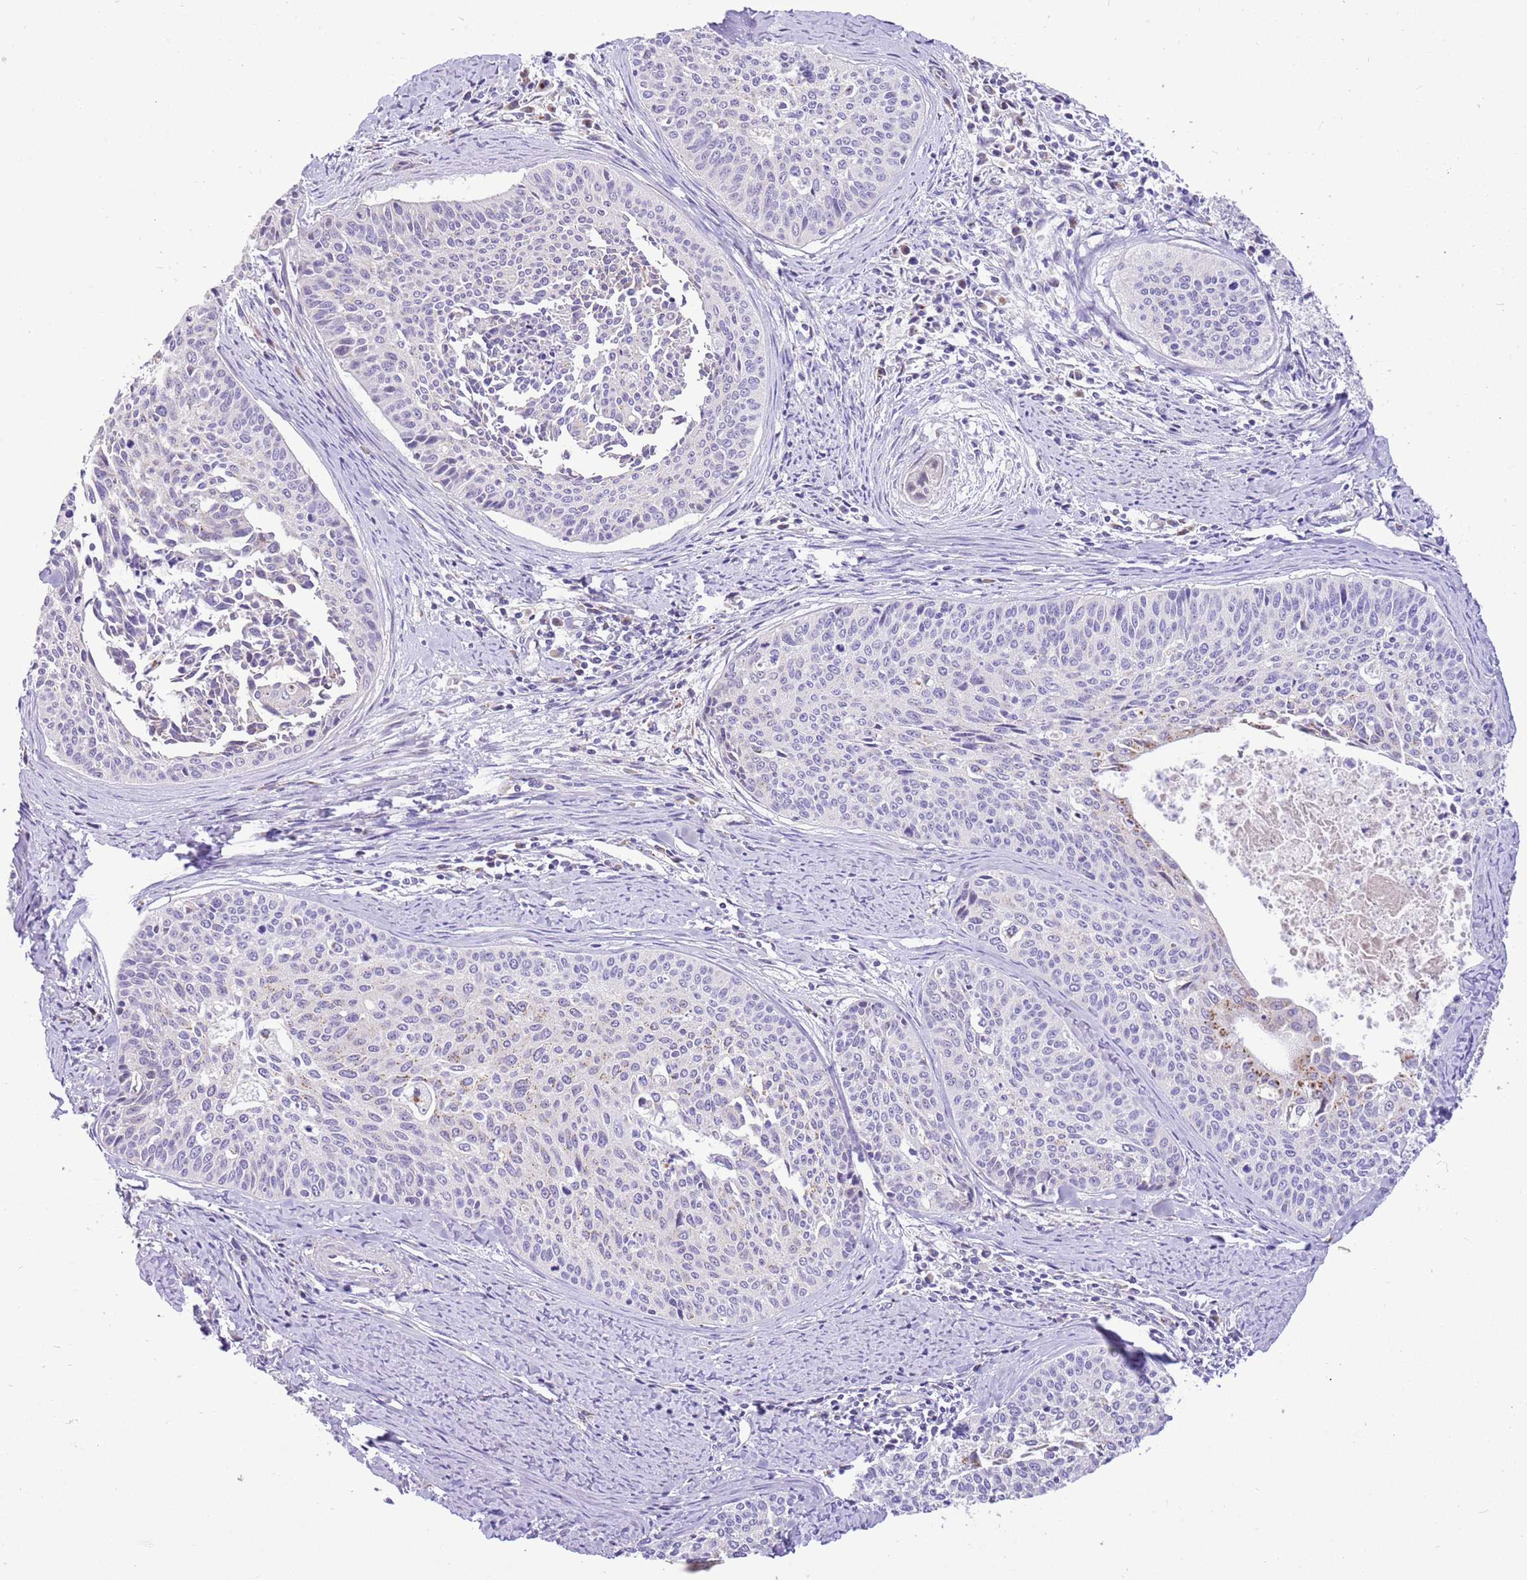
{"staining": {"intensity": "negative", "quantity": "none", "location": "none"}, "tissue": "cervical cancer", "cell_type": "Tumor cells", "image_type": "cancer", "snomed": [{"axis": "morphology", "description": "Squamous cell carcinoma, NOS"}, {"axis": "topography", "description": "Cervix"}], "caption": "Immunohistochemical staining of cervical cancer shows no significant expression in tumor cells. The staining was performed using DAB to visualize the protein expression in brown, while the nuclei were stained in blue with hematoxylin (Magnification: 20x).", "gene": "COX17", "patient": {"sex": "female", "age": 55}}